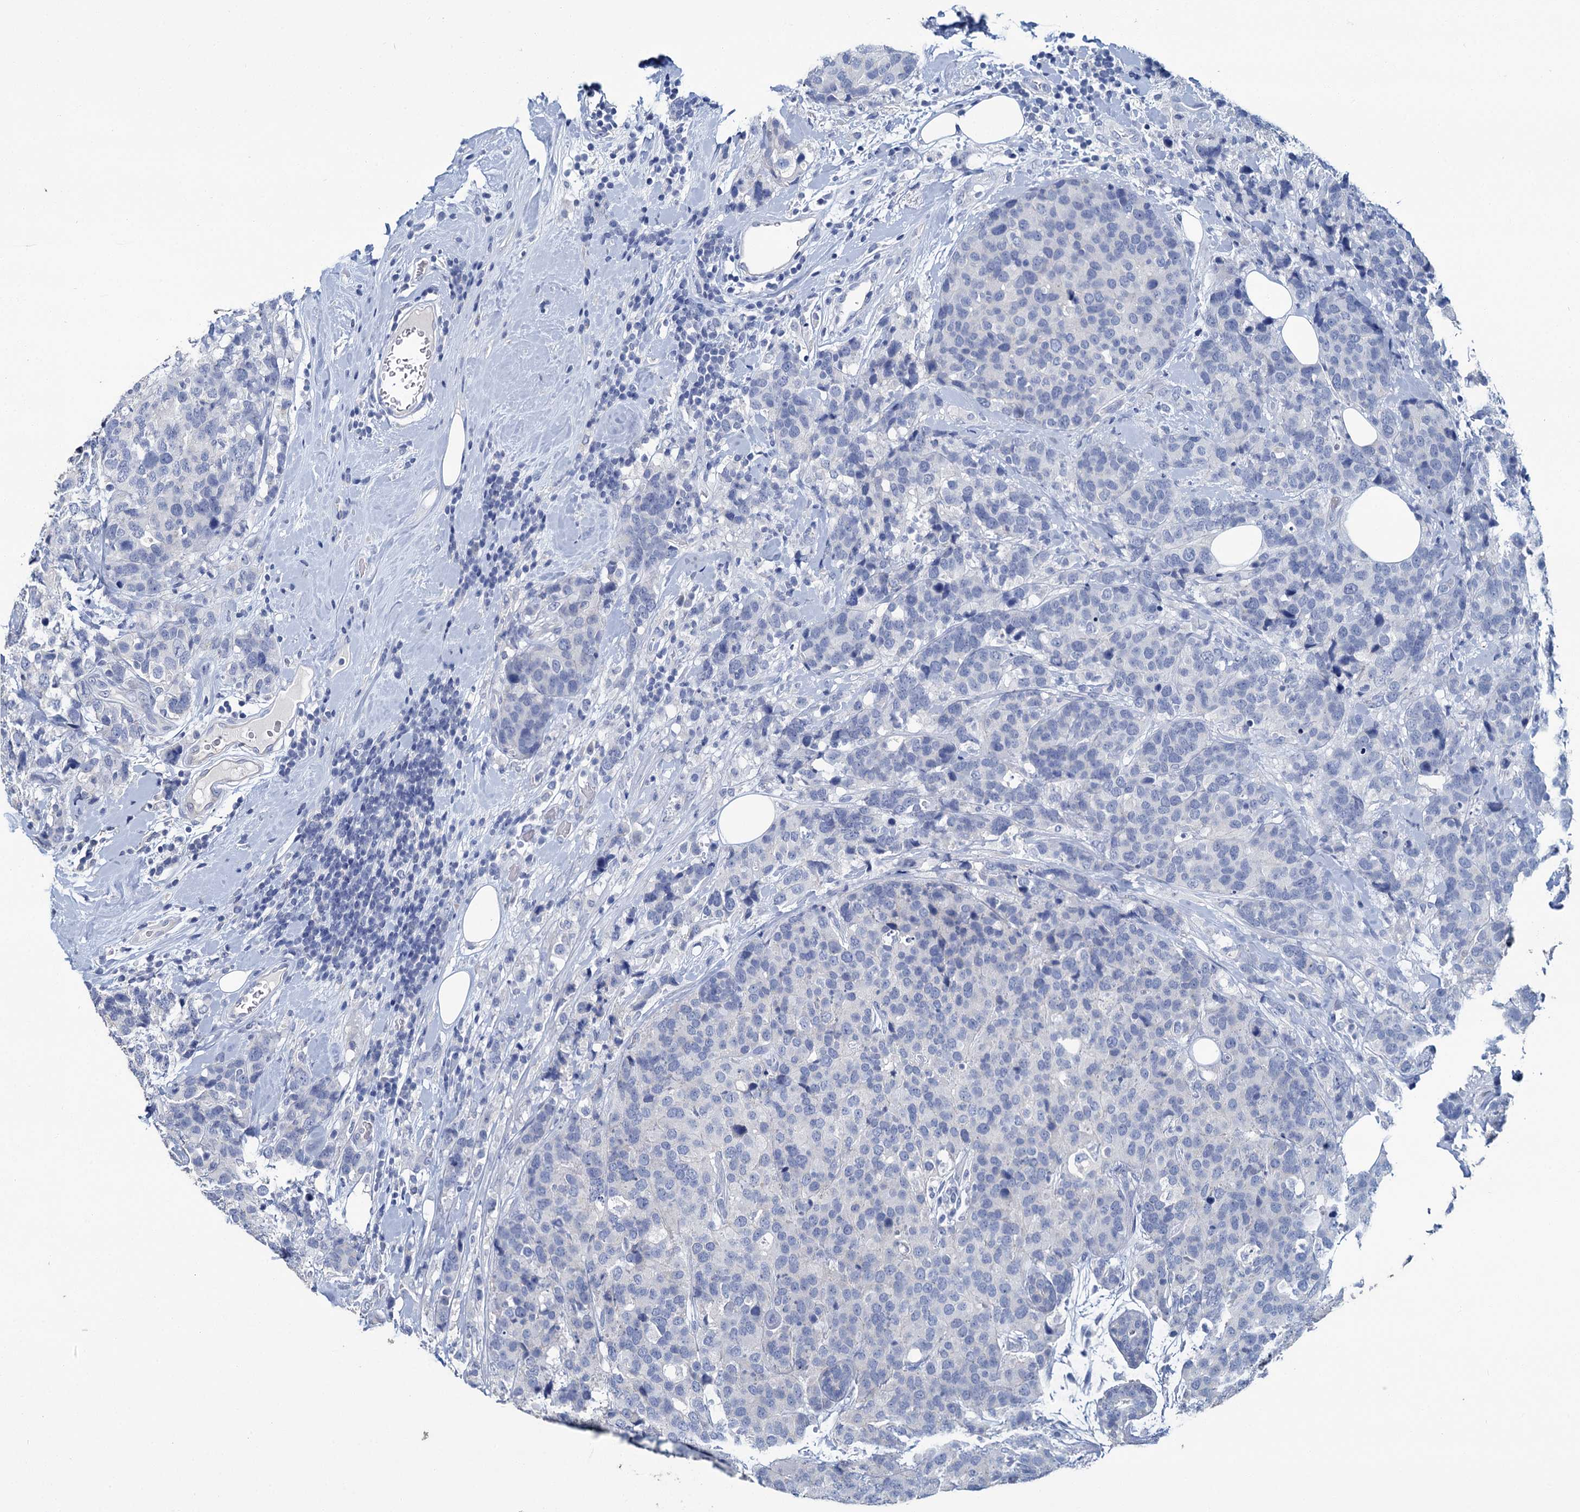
{"staining": {"intensity": "negative", "quantity": "none", "location": "none"}, "tissue": "breast cancer", "cell_type": "Tumor cells", "image_type": "cancer", "snomed": [{"axis": "morphology", "description": "Lobular carcinoma"}, {"axis": "topography", "description": "Breast"}], "caption": "Immunohistochemistry (IHC) histopathology image of breast cancer (lobular carcinoma) stained for a protein (brown), which exhibits no expression in tumor cells. (Stains: DAB (3,3'-diaminobenzidine) immunohistochemistry (IHC) with hematoxylin counter stain, Microscopy: brightfield microscopy at high magnification).", "gene": "SNCB", "patient": {"sex": "female", "age": 59}}